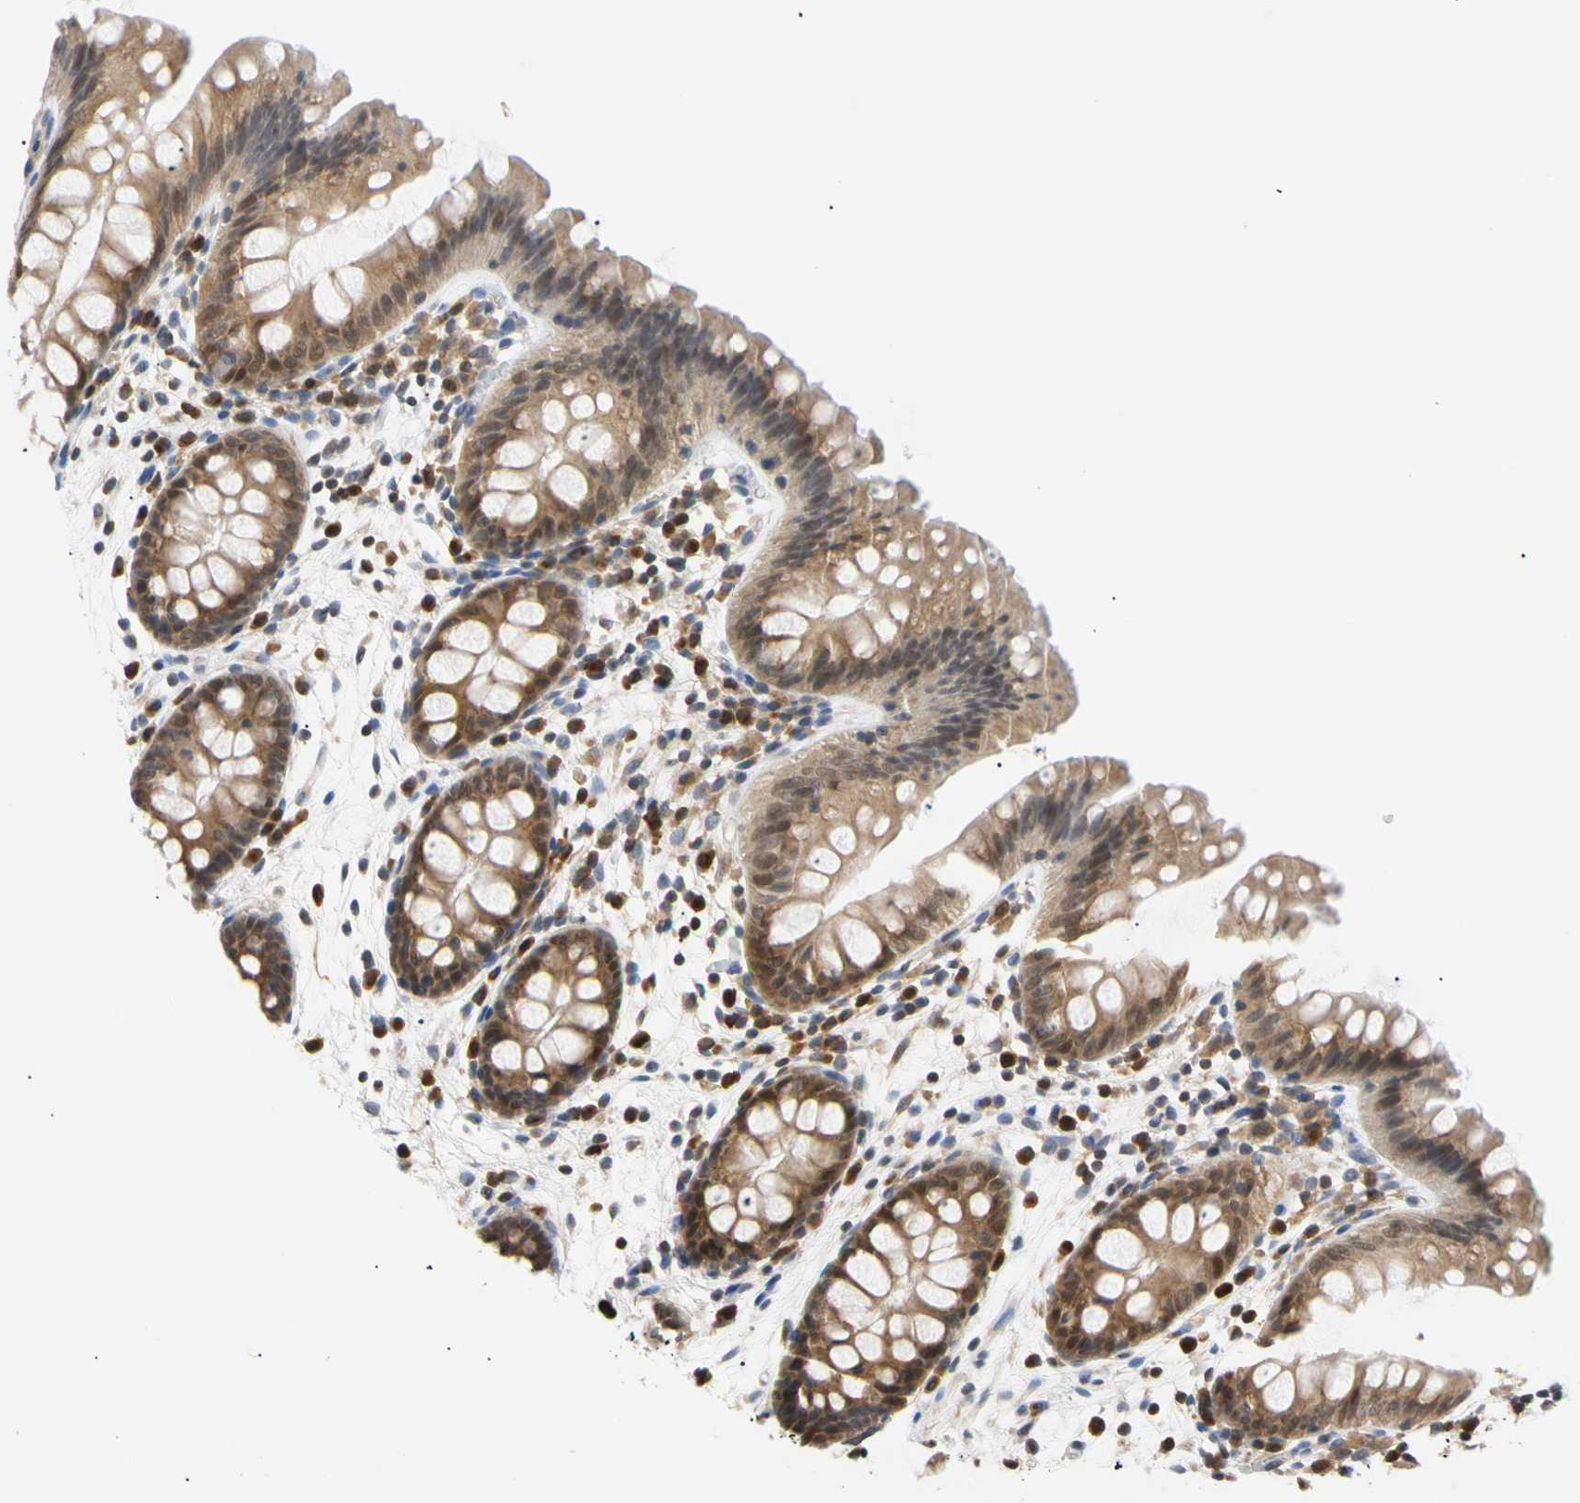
{"staining": {"intensity": "negative", "quantity": "none", "location": "none"}, "tissue": "colon", "cell_type": "Endothelial cells", "image_type": "normal", "snomed": [{"axis": "morphology", "description": "Normal tissue, NOS"}, {"axis": "topography", "description": "Smooth muscle"}, {"axis": "topography", "description": "Colon"}], "caption": "An immunohistochemistry (IHC) histopathology image of benign colon is shown. There is no staining in endothelial cells of colon. (Stains: DAB (3,3'-diaminobenzidine) immunohistochemistry with hematoxylin counter stain, Microscopy: brightfield microscopy at high magnification).", "gene": "SEC23B", "patient": {"sex": "male", "age": 67}}